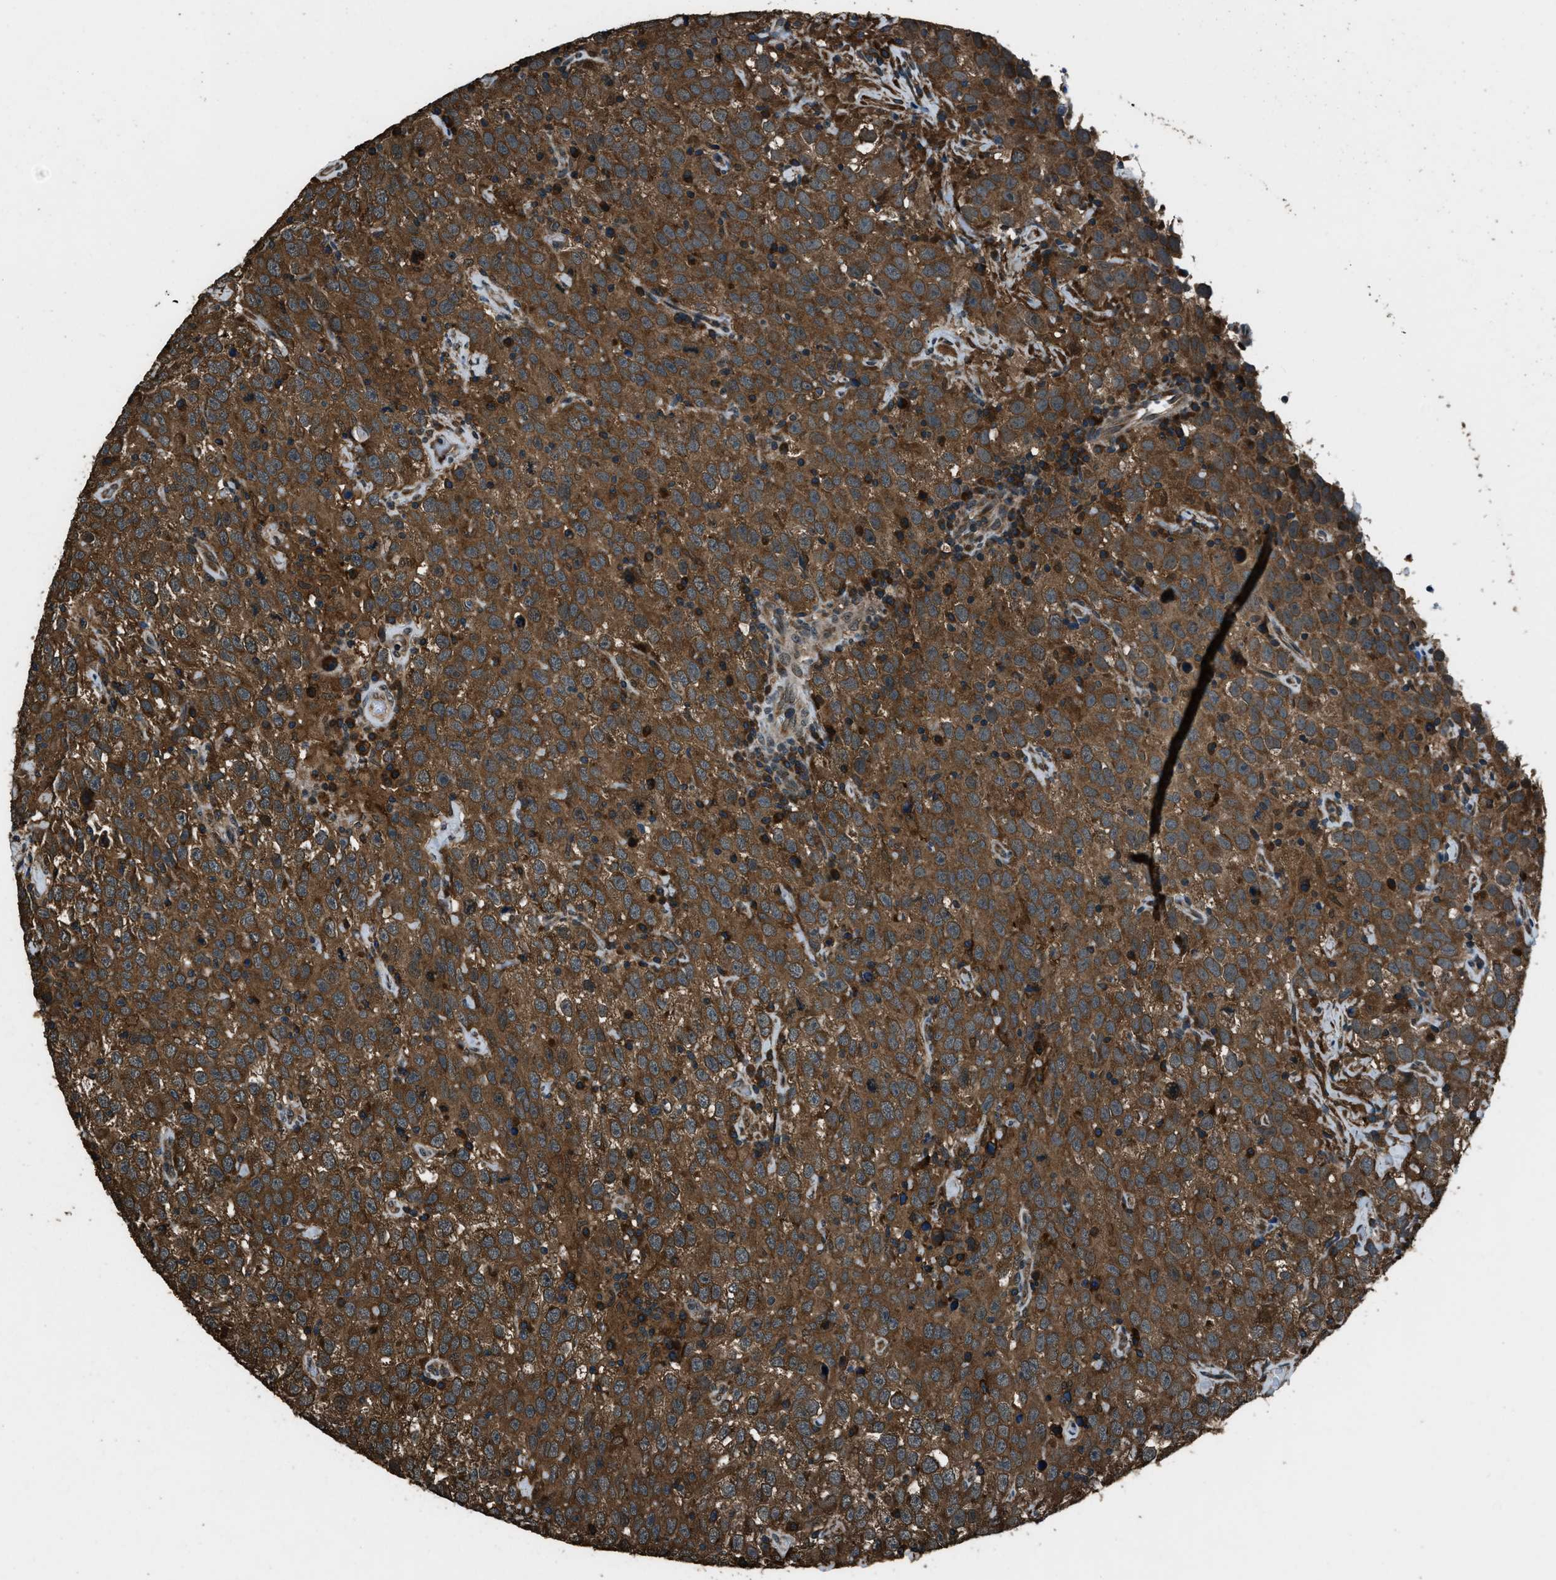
{"staining": {"intensity": "strong", "quantity": ">75%", "location": "cytoplasmic/membranous"}, "tissue": "testis cancer", "cell_type": "Tumor cells", "image_type": "cancer", "snomed": [{"axis": "morphology", "description": "Seminoma, NOS"}, {"axis": "topography", "description": "Testis"}], "caption": "Immunohistochemical staining of human seminoma (testis) demonstrates strong cytoplasmic/membranous protein positivity in approximately >75% of tumor cells.", "gene": "TRIM4", "patient": {"sex": "male", "age": 41}}